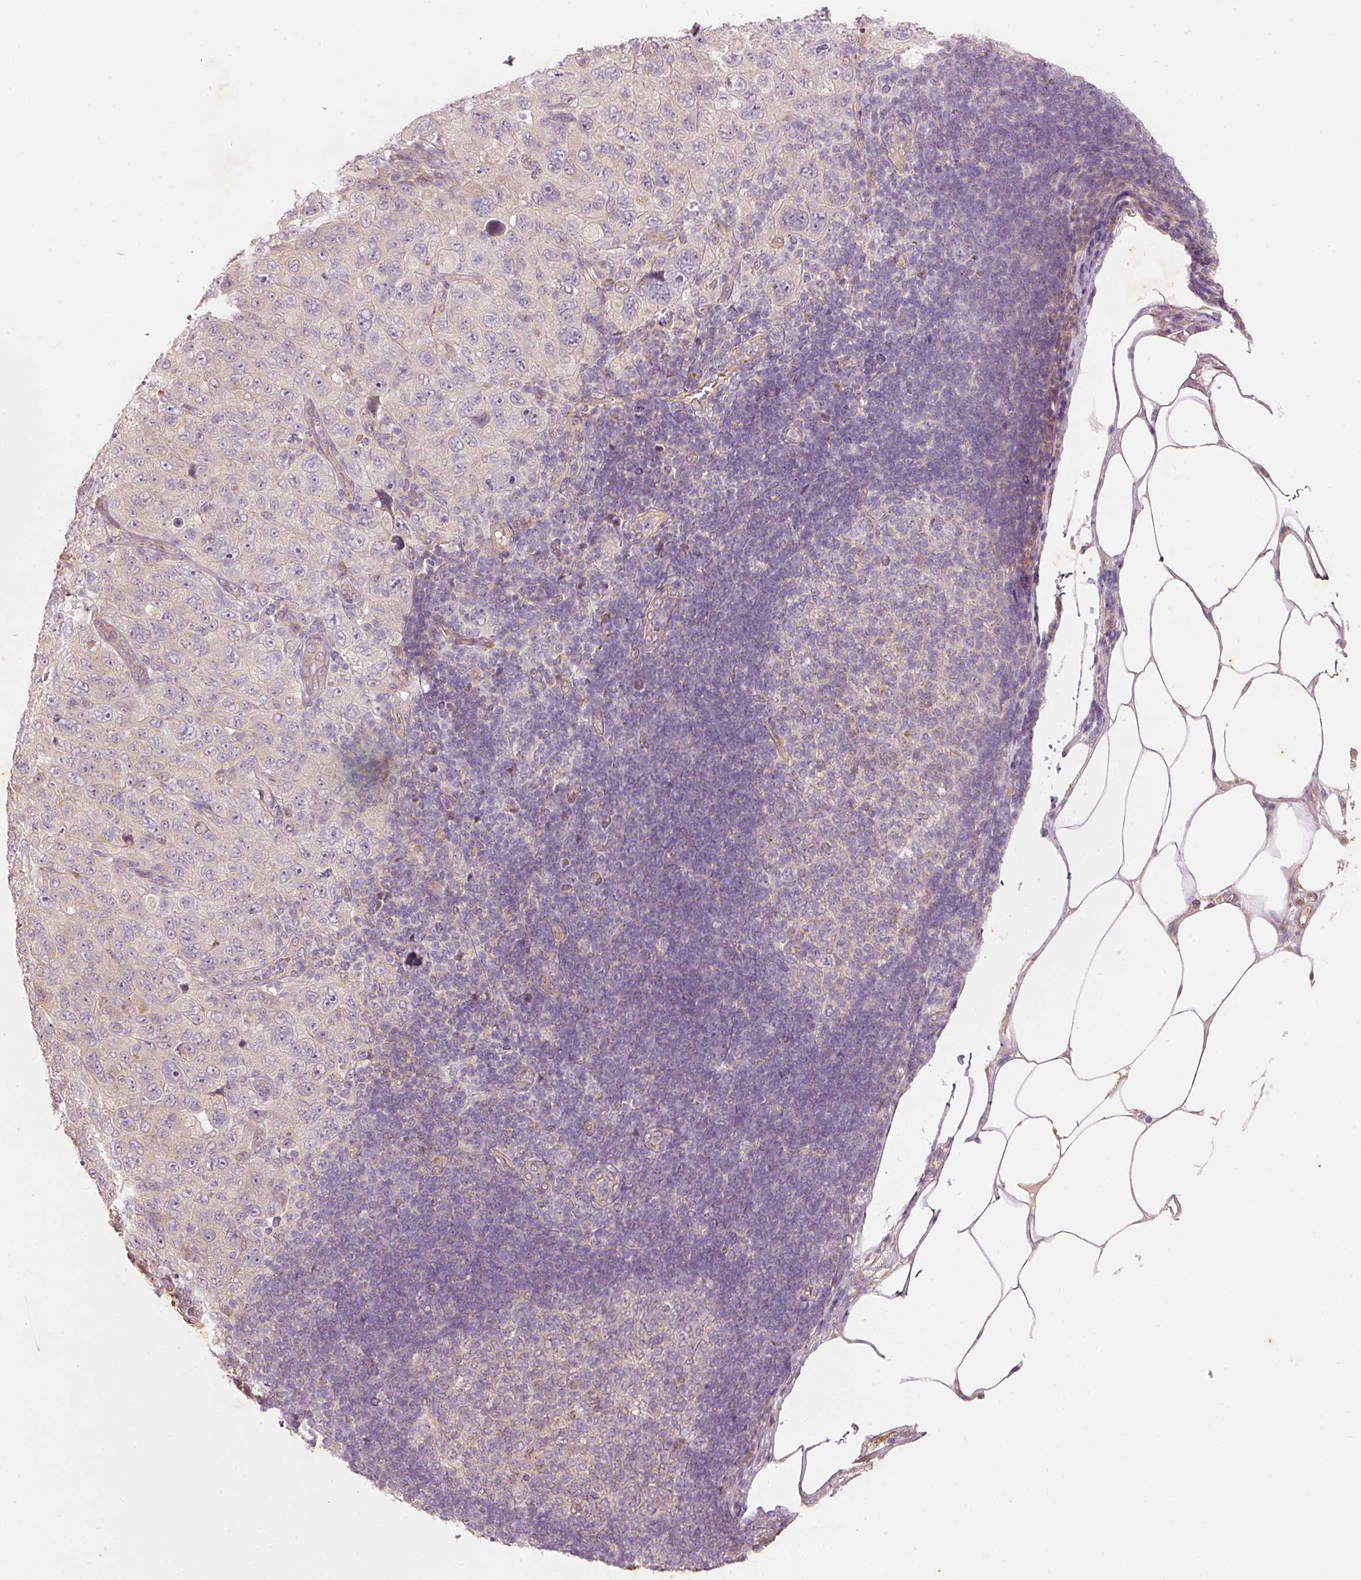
{"staining": {"intensity": "negative", "quantity": "none", "location": "none"}, "tissue": "pancreatic cancer", "cell_type": "Tumor cells", "image_type": "cancer", "snomed": [{"axis": "morphology", "description": "Adenocarcinoma, NOS"}, {"axis": "topography", "description": "Pancreas"}], "caption": "Tumor cells are negative for brown protein staining in pancreatic cancer.", "gene": "RGL2", "patient": {"sex": "male", "age": 68}}